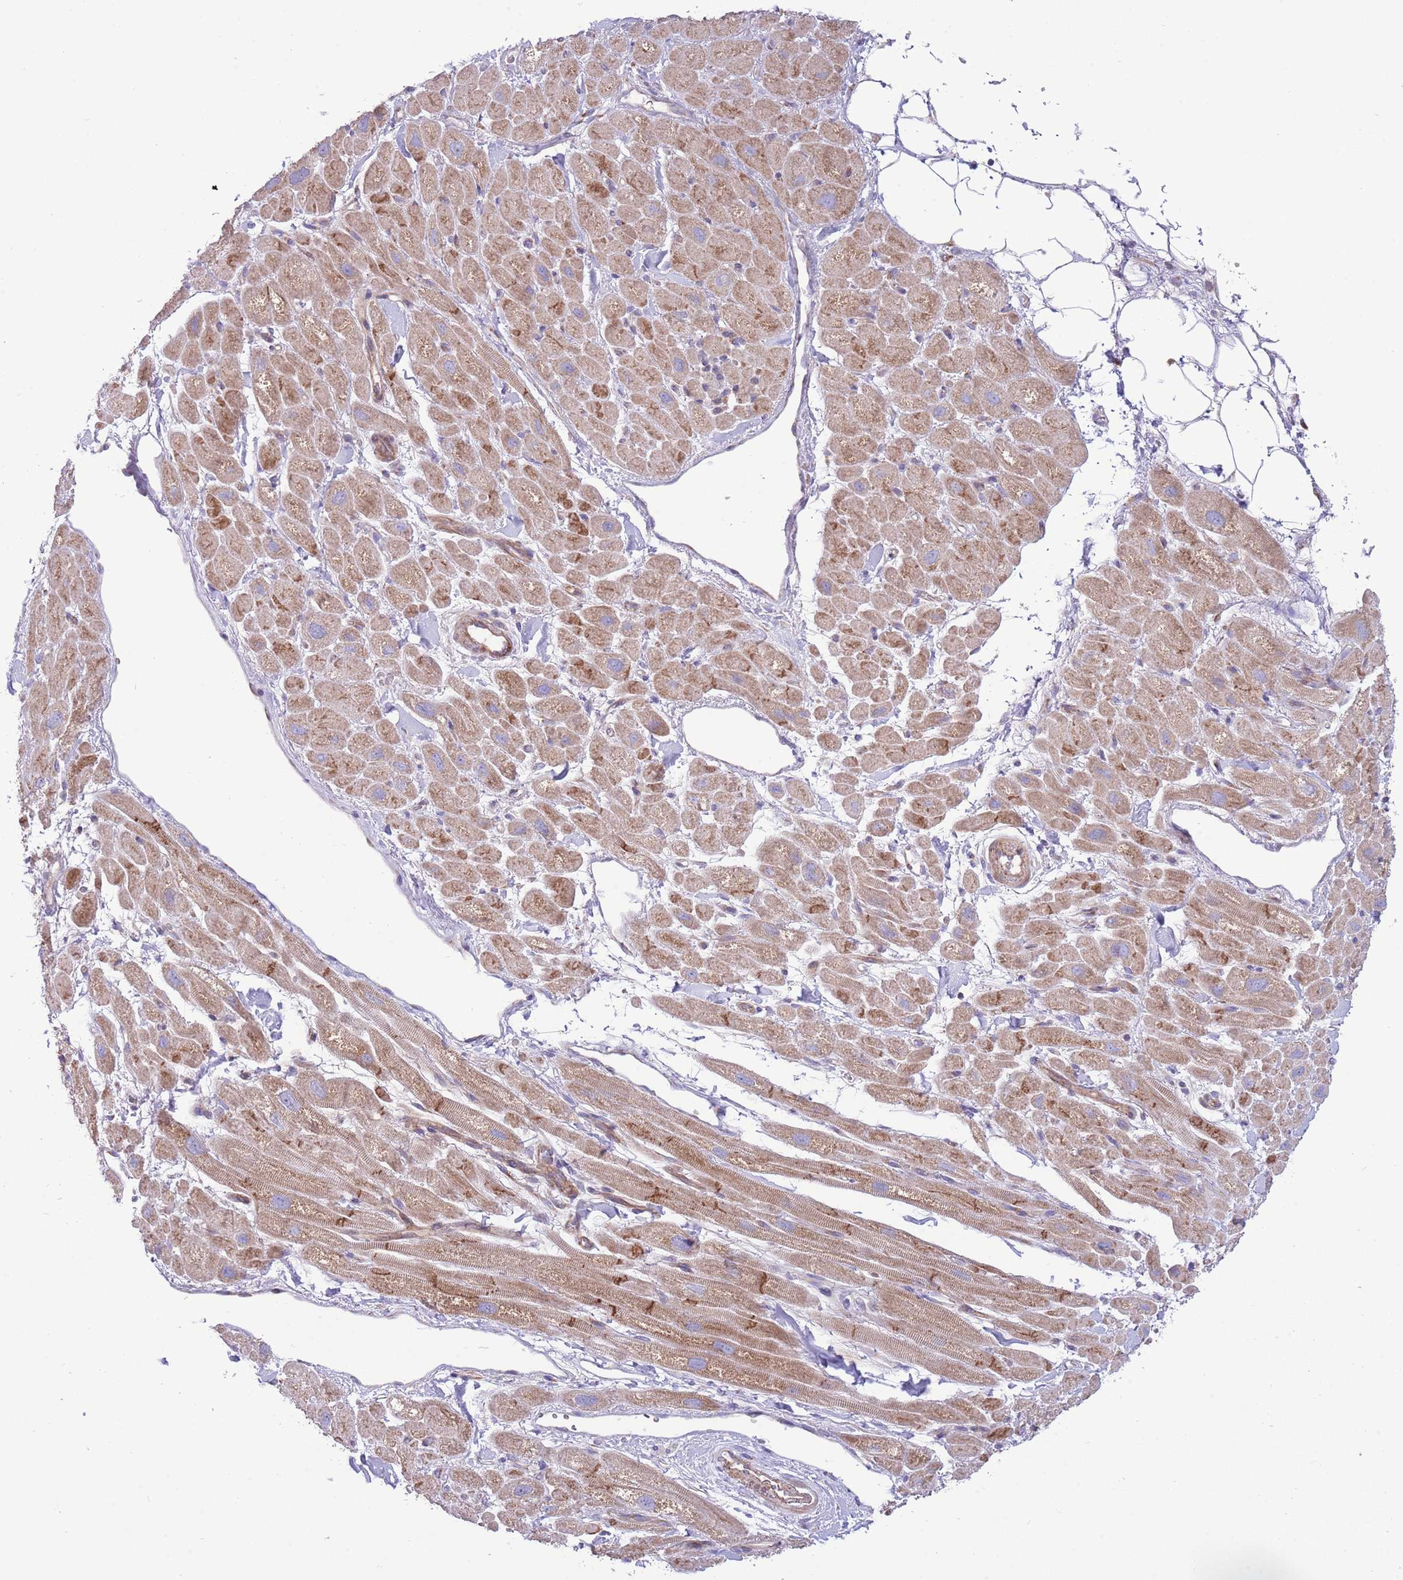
{"staining": {"intensity": "moderate", "quantity": ">75%", "location": "cytoplasmic/membranous"}, "tissue": "heart muscle", "cell_type": "Cardiomyocytes", "image_type": "normal", "snomed": [{"axis": "morphology", "description": "Normal tissue, NOS"}, {"axis": "topography", "description": "Heart"}], "caption": "Brown immunohistochemical staining in benign human heart muscle shows moderate cytoplasmic/membranous positivity in approximately >75% of cardiomyocytes. Nuclei are stained in blue.", "gene": "TOMM5", "patient": {"sex": "male", "age": 65}}